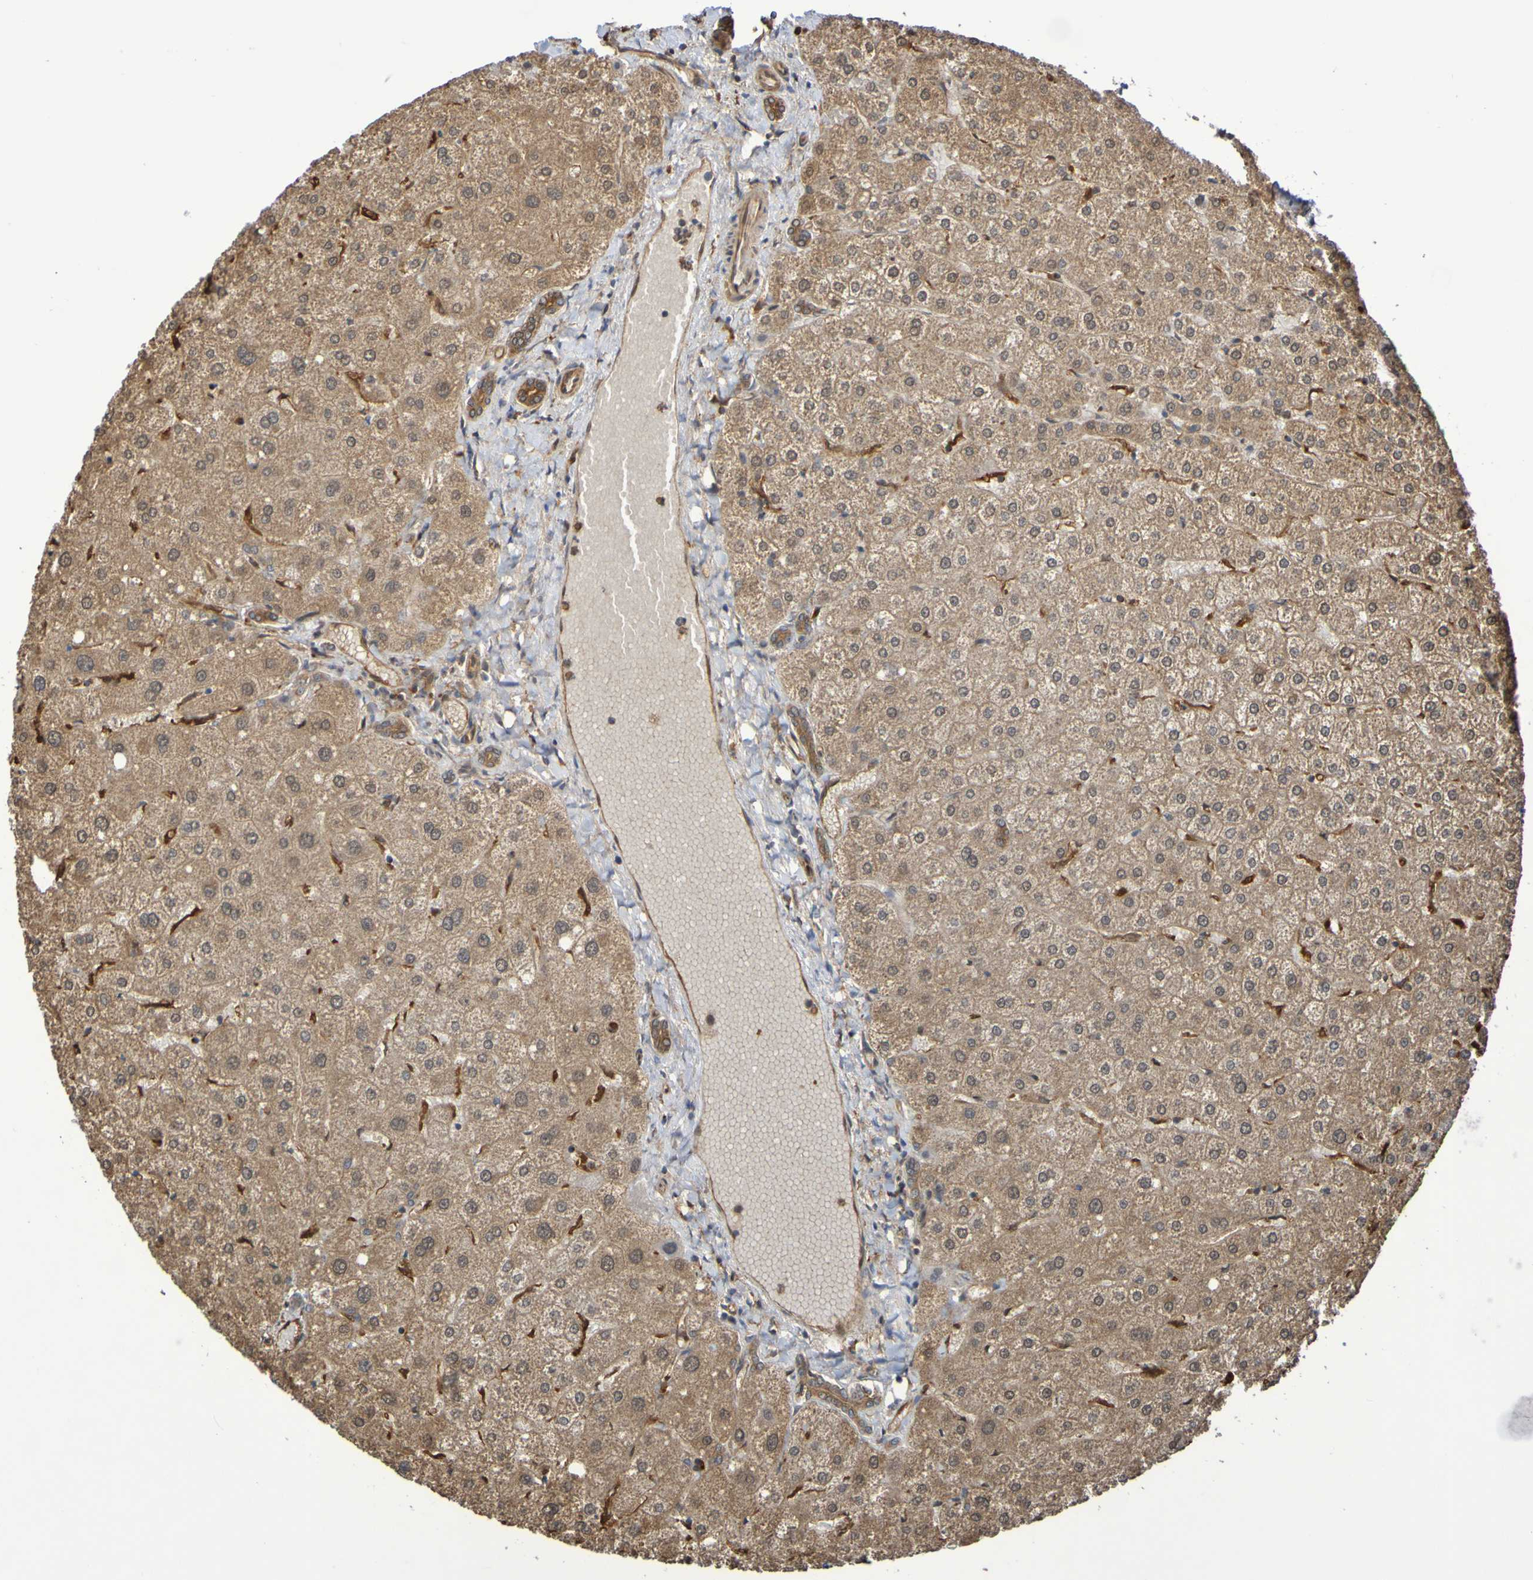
{"staining": {"intensity": "moderate", "quantity": ">75%", "location": "cytoplasmic/membranous"}, "tissue": "liver", "cell_type": "Cholangiocytes", "image_type": "normal", "snomed": [{"axis": "morphology", "description": "Normal tissue, NOS"}, {"axis": "topography", "description": "Liver"}], "caption": "Cholangiocytes show moderate cytoplasmic/membranous expression in approximately >75% of cells in benign liver.", "gene": "SERPINB6", "patient": {"sex": "male", "age": 73}}